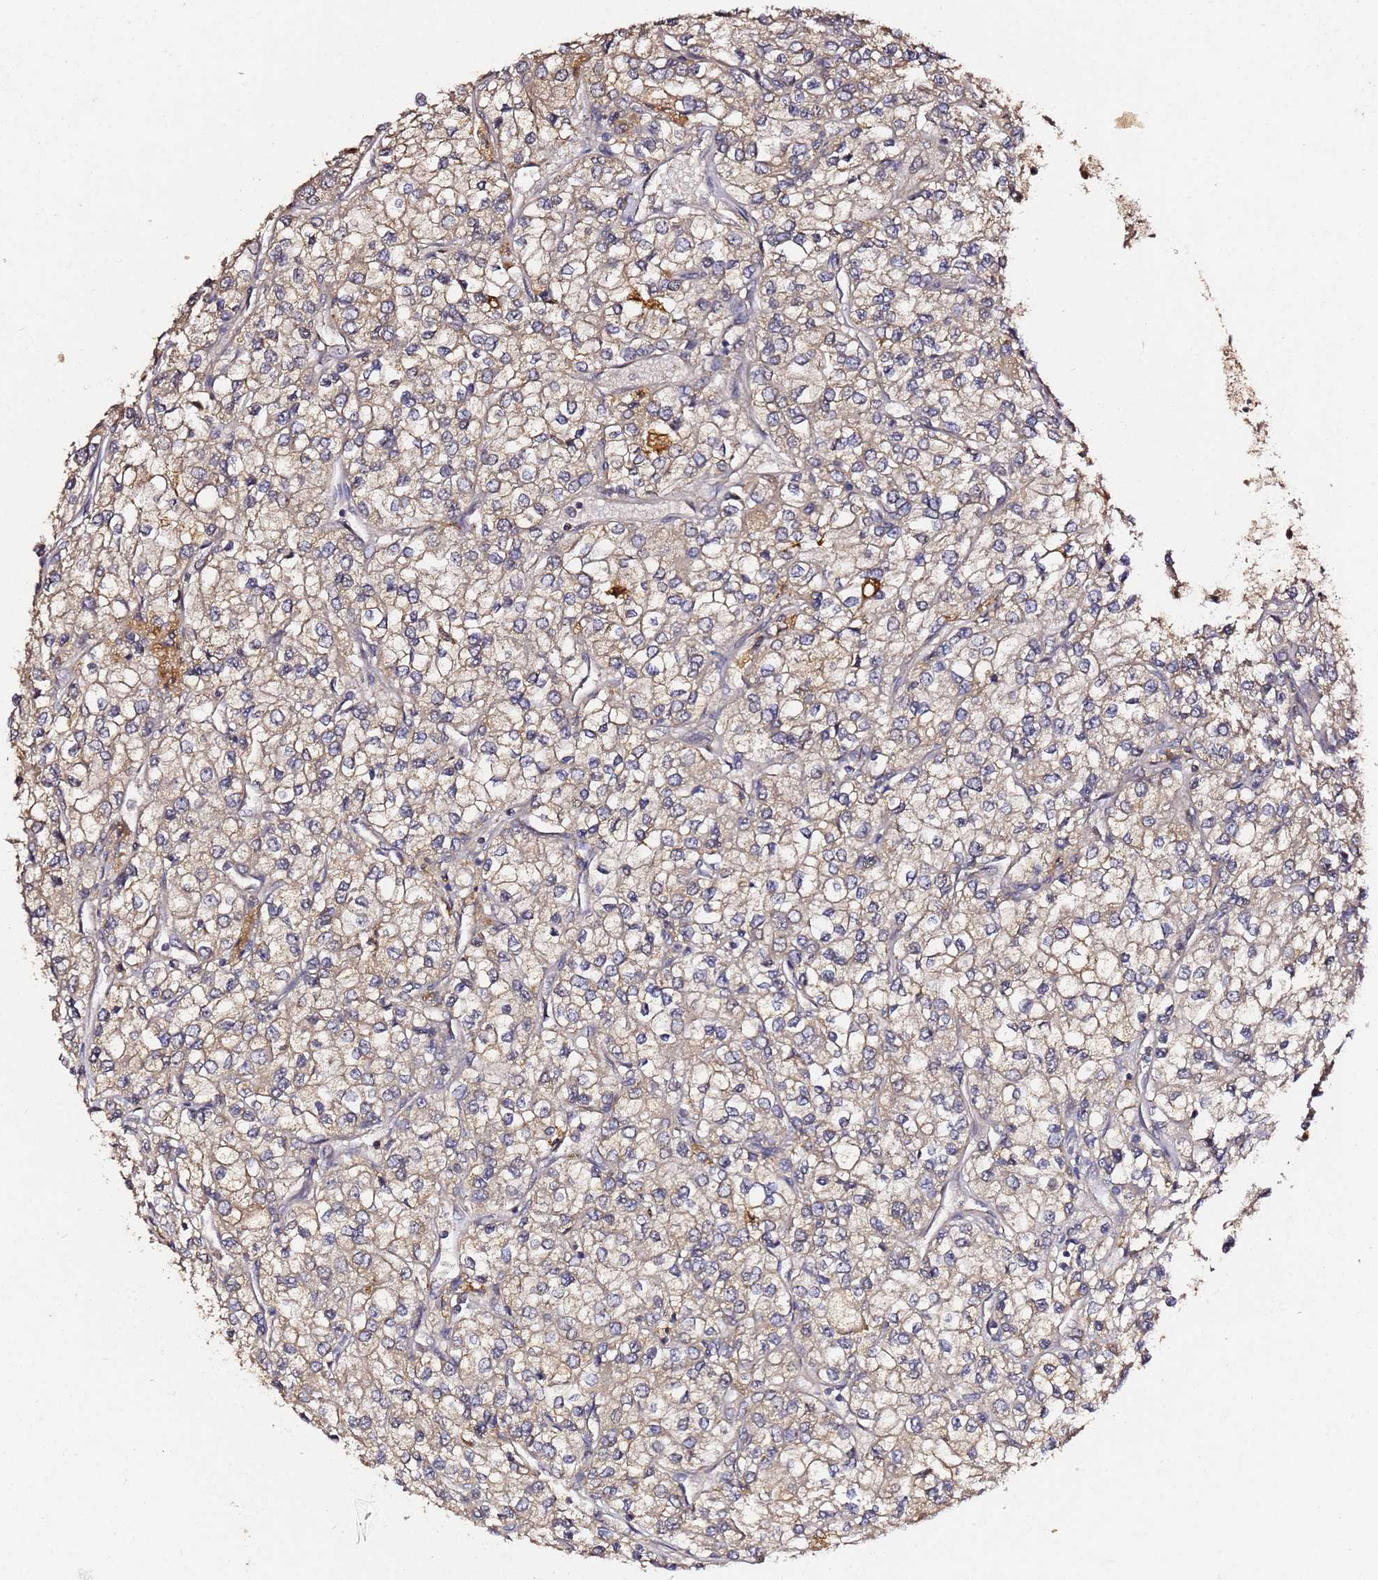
{"staining": {"intensity": "weak", "quantity": "<25%", "location": "cytoplasmic/membranous"}, "tissue": "renal cancer", "cell_type": "Tumor cells", "image_type": "cancer", "snomed": [{"axis": "morphology", "description": "Adenocarcinoma, NOS"}, {"axis": "topography", "description": "Kidney"}], "caption": "Immunohistochemistry (IHC) of renal cancer exhibits no staining in tumor cells. Nuclei are stained in blue.", "gene": "C6orf136", "patient": {"sex": "male", "age": 80}}